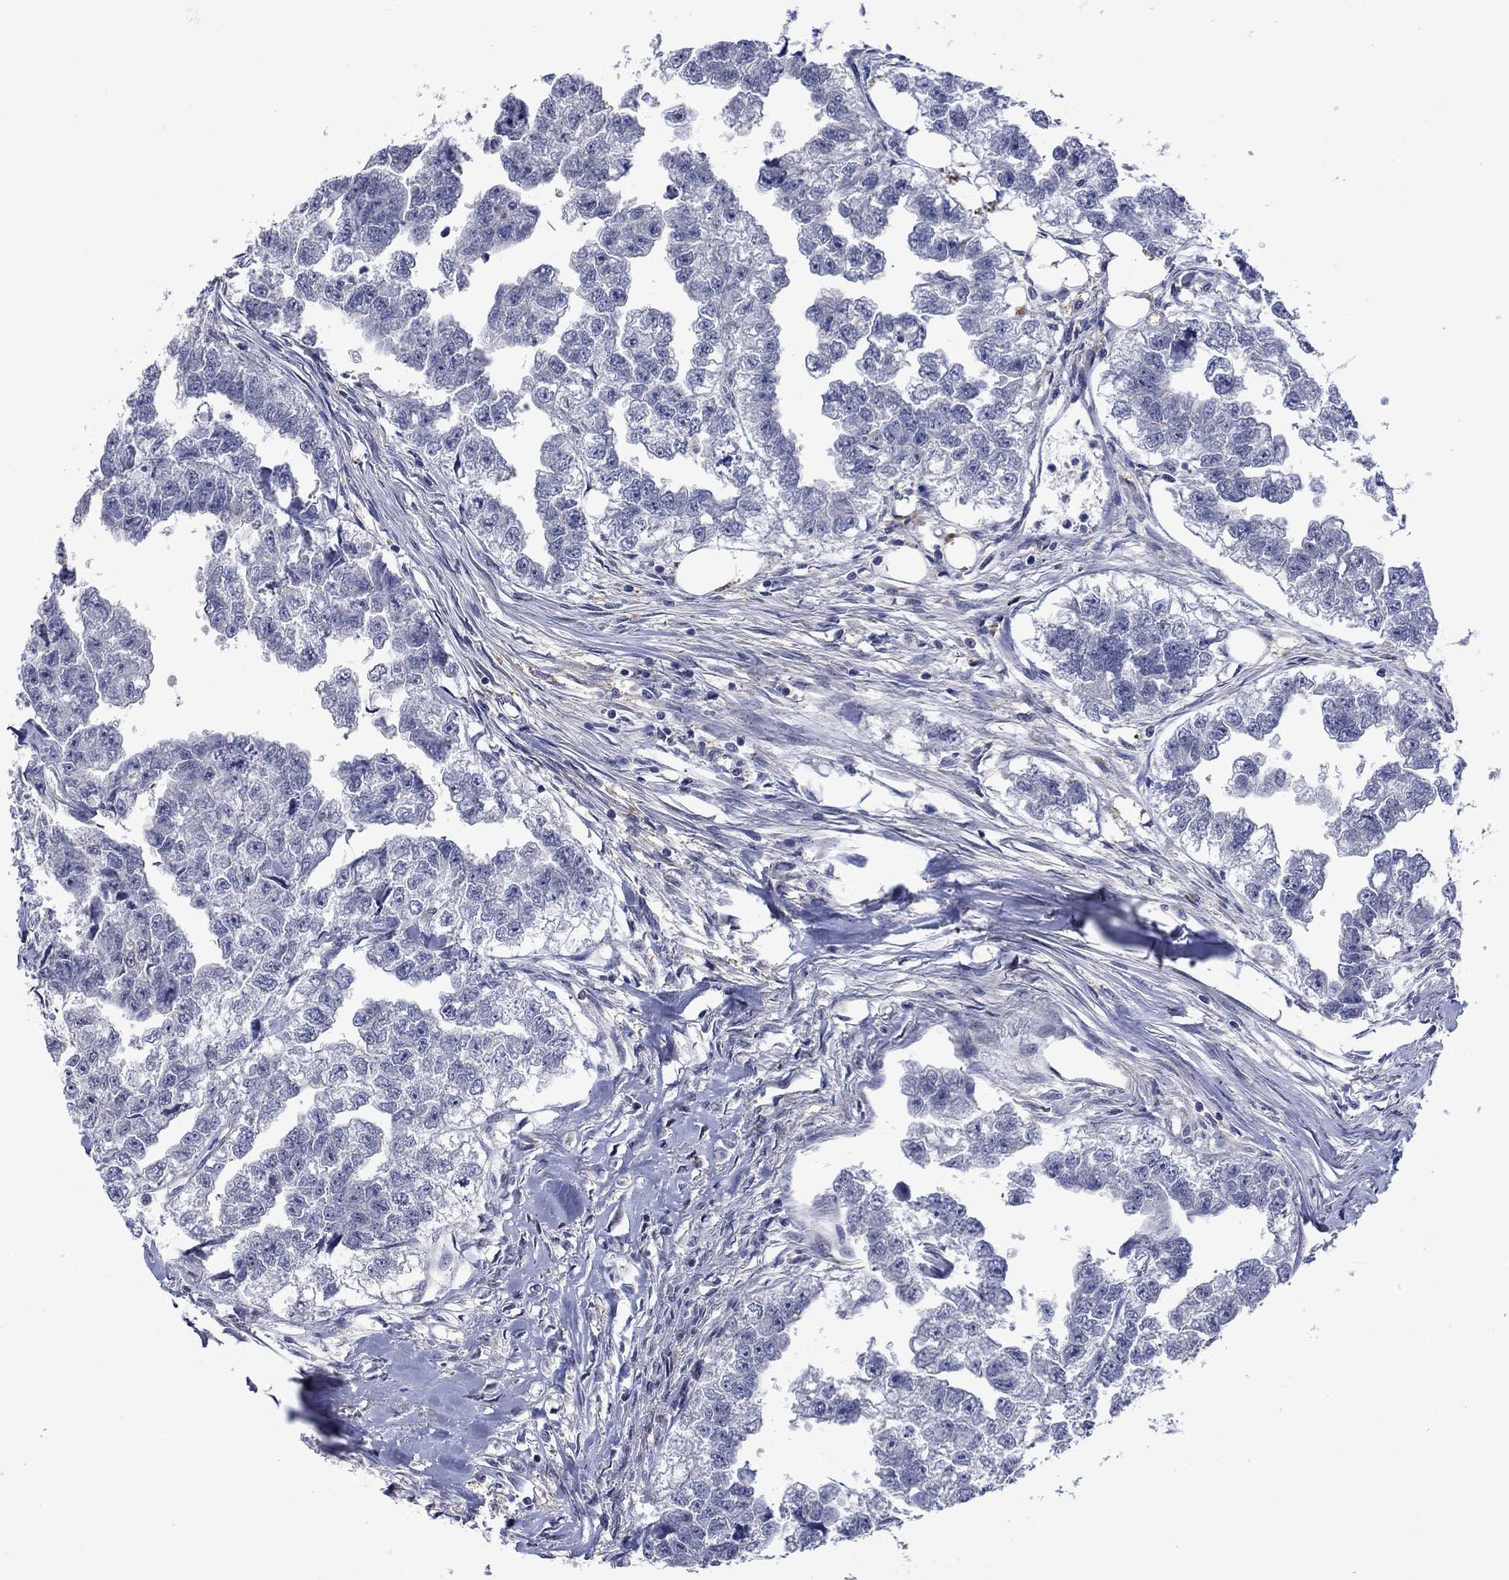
{"staining": {"intensity": "negative", "quantity": "none", "location": "none"}, "tissue": "testis cancer", "cell_type": "Tumor cells", "image_type": "cancer", "snomed": [{"axis": "morphology", "description": "Carcinoma, Embryonal, NOS"}, {"axis": "morphology", "description": "Teratoma, malignant, NOS"}, {"axis": "topography", "description": "Testis"}], "caption": "This is an IHC histopathology image of human testis cancer. There is no positivity in tumor cells.", "gene": "CBR1", "patient": {"sex": "male", "age": 44}}